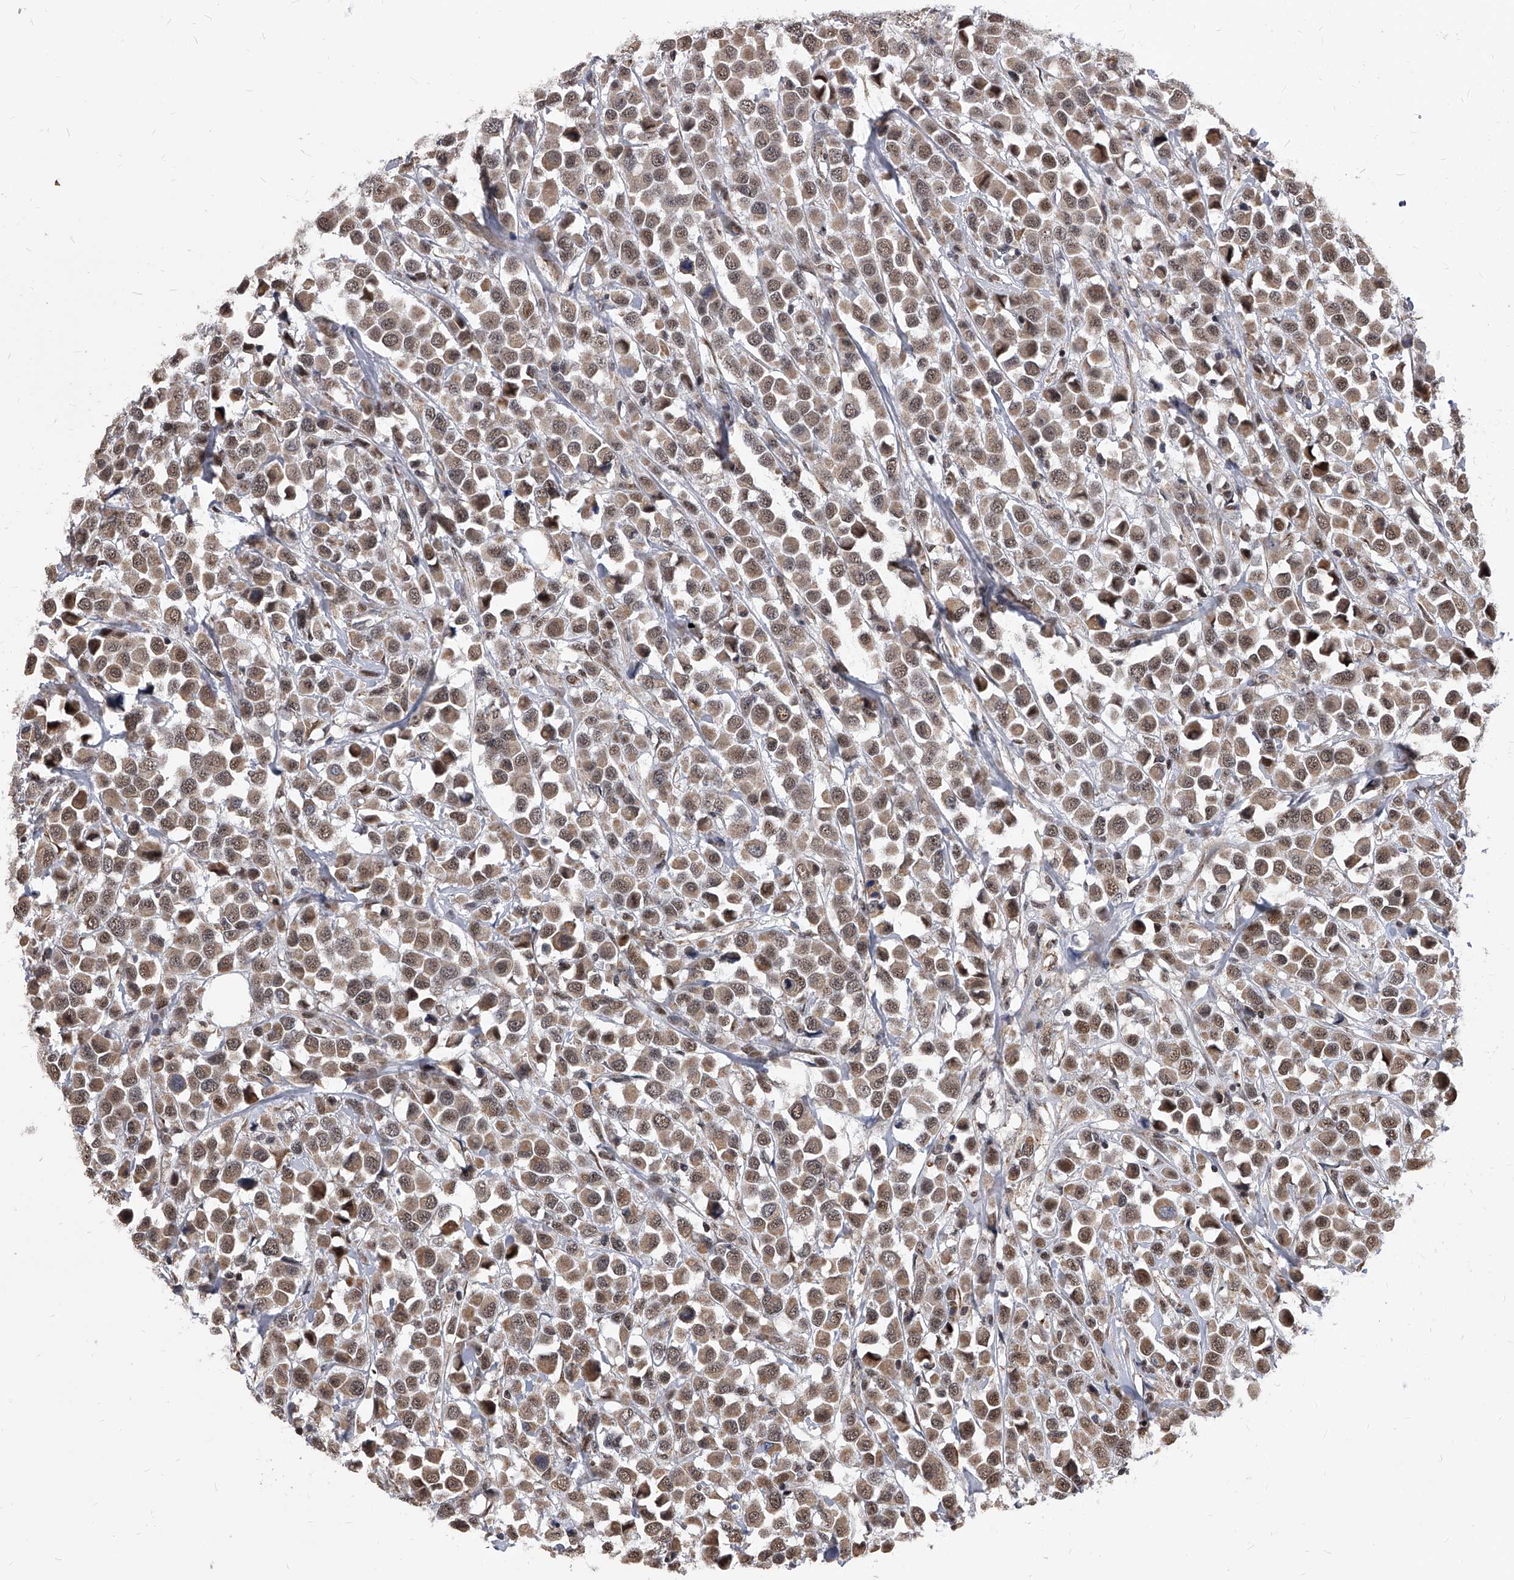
{"staining": {"intensity": "weak", "quantity": ">75%", "location": "cytoplasmic/membranous,nuclear"}, "tissue": "breast cancer", "cell_type": "Tumor cells", "image_type": "cancer", "snomed": [{"axis": "morphology", "description": "Duct carcinoma"}, {"axis": "topography", "description": "Breast"}], "caption": "IHC of human breast cancer (intraductal carcinoma) displays low levels of weak cytoplasmic/membranous and nuclear expression in about >75% of tumor cells. (DAB (3,3'-diaminobenzidine) IHC with brightfield microscopy, high magnification).", "gene": "DUSP22", "patient": {"sex": "female", "age": 61}}